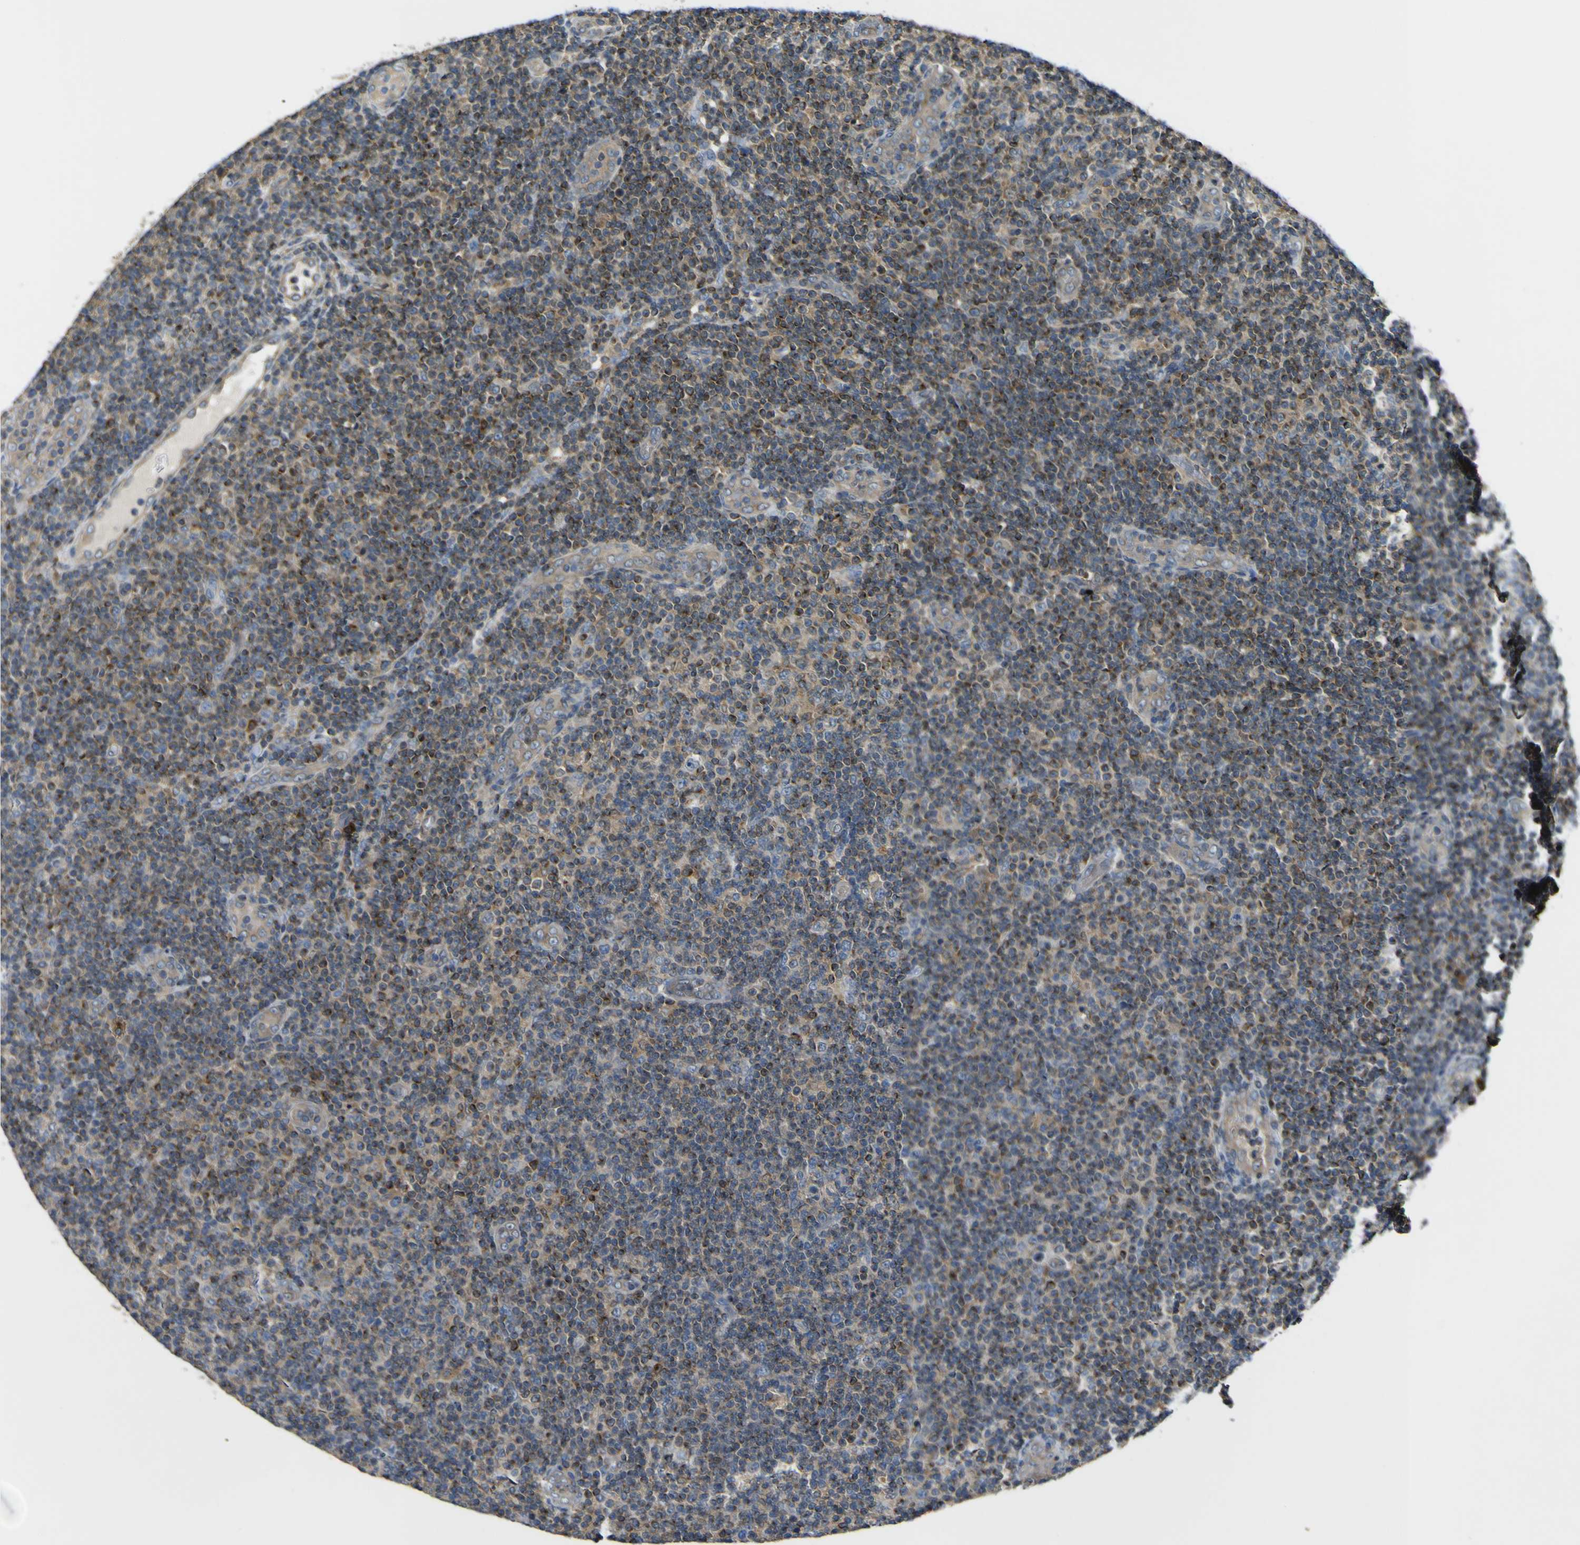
{"staining": {"intensity": "moderate", "quantity": ">75%", "location": "cytoplasmic/membranous"}, "tissue": "lymphoma", "cell_type": "Tumor cells", "image_type": "cancer", "snomed": [{"axis": "morphology", "description": "Malignant lymphoma, non-Hodgkin's type, Low grade"}, {"axis": "topography", "description": "Lymph node"}], "caption": "A micrograph showing moderate cytoplasmic/membranous positivity in approximately >75% of tumor cells in lymphoma, as visualized by brown immunohistochemical staining.", "gene": "EML2", "patient": {"sex": "male", "age": 83}}